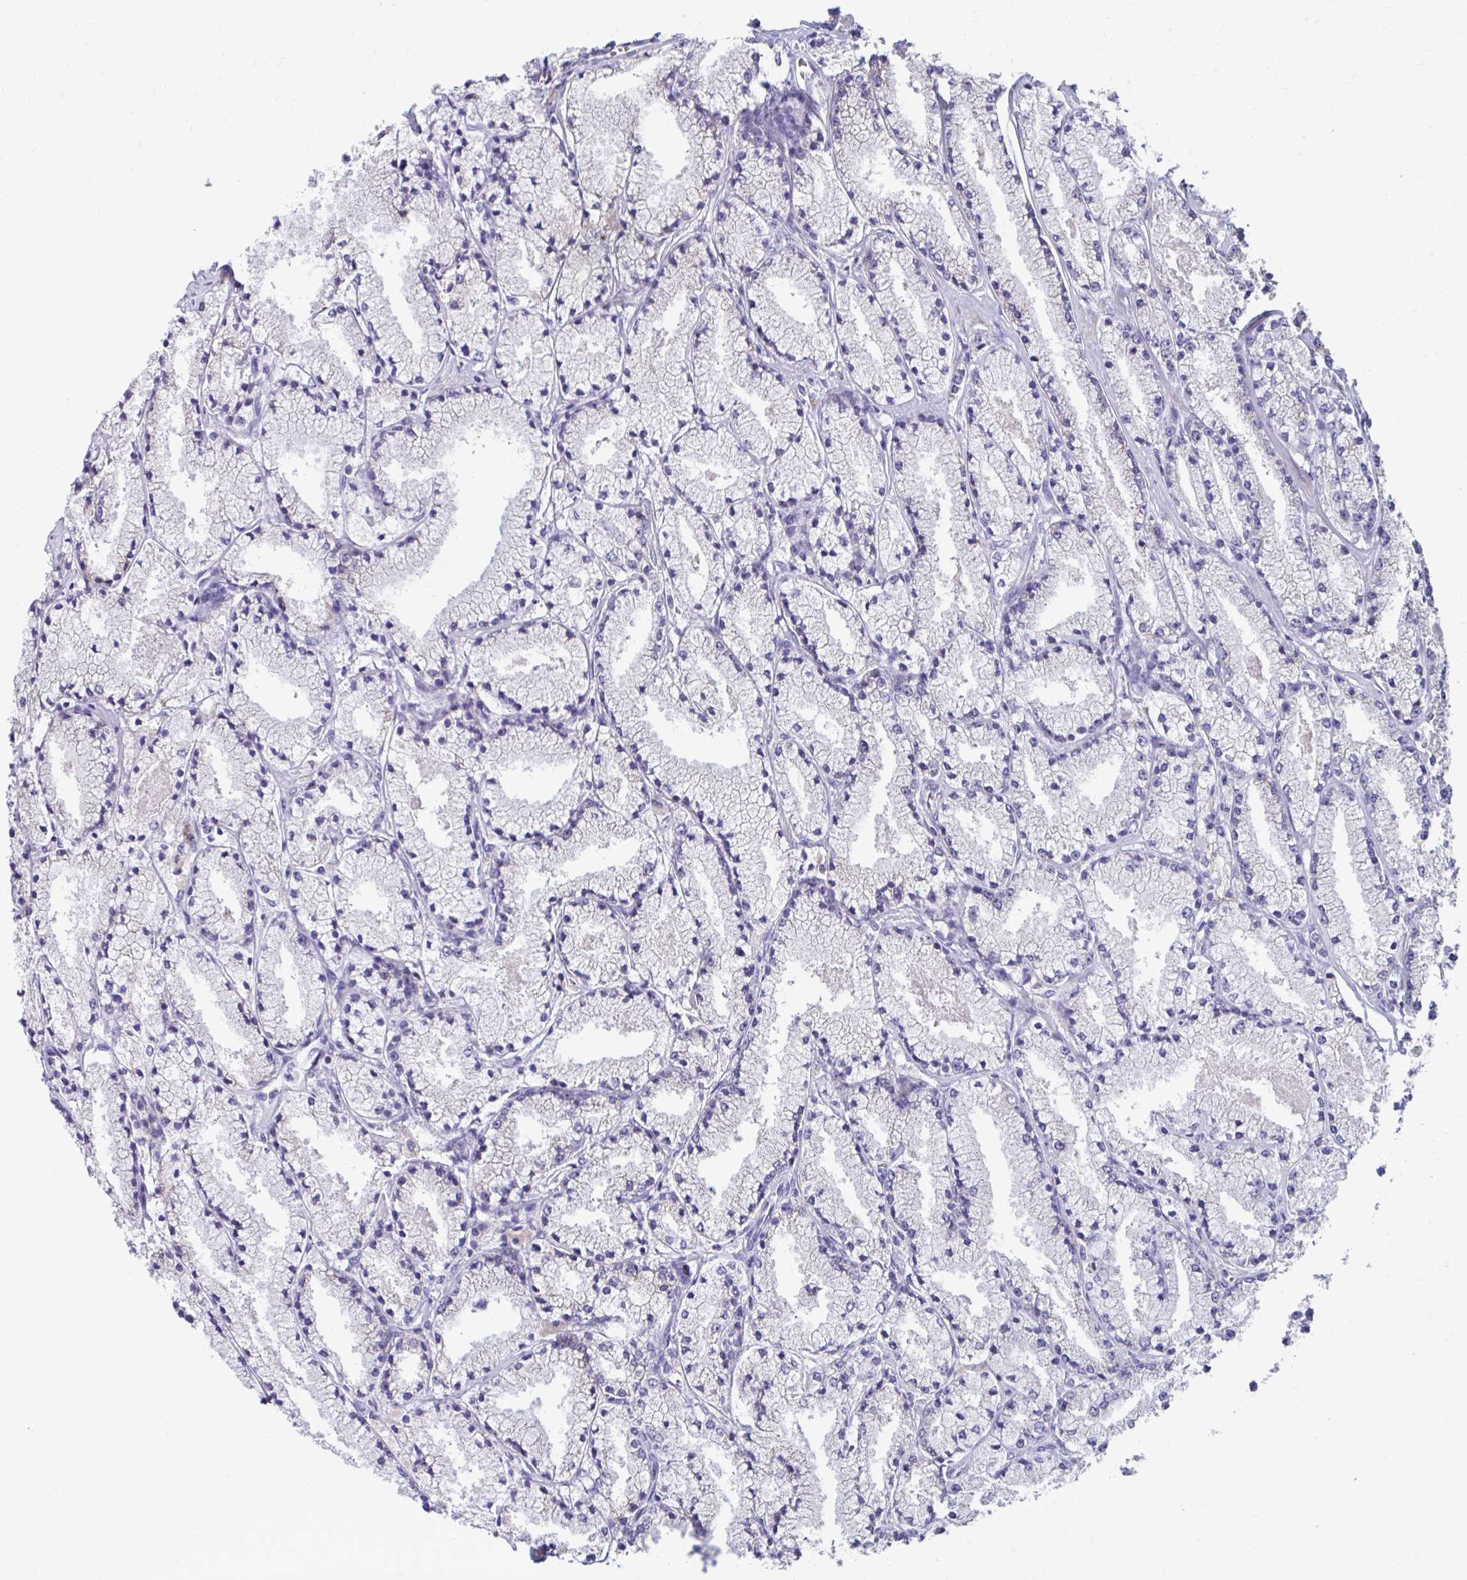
{"staining": {"intensity": "negative", "quantity": "none", "location": "none"}, "tissue": "prostate cancer", "cell_type": "Tumor cells", "image_type": "cancer", "snomed": [{"axis": "morphology", "description": "Adenocarcinoma, High grade"}, {"axis": "topography", "description": "Prostate"}], "caption": "This is an IHC micrograph of human prostate cancer (adenocarcinoma (high-grade)). There is no positivity in tumor cells.", "gene": "LINGO4", "patient": {"sex": "male", "age": 63}}